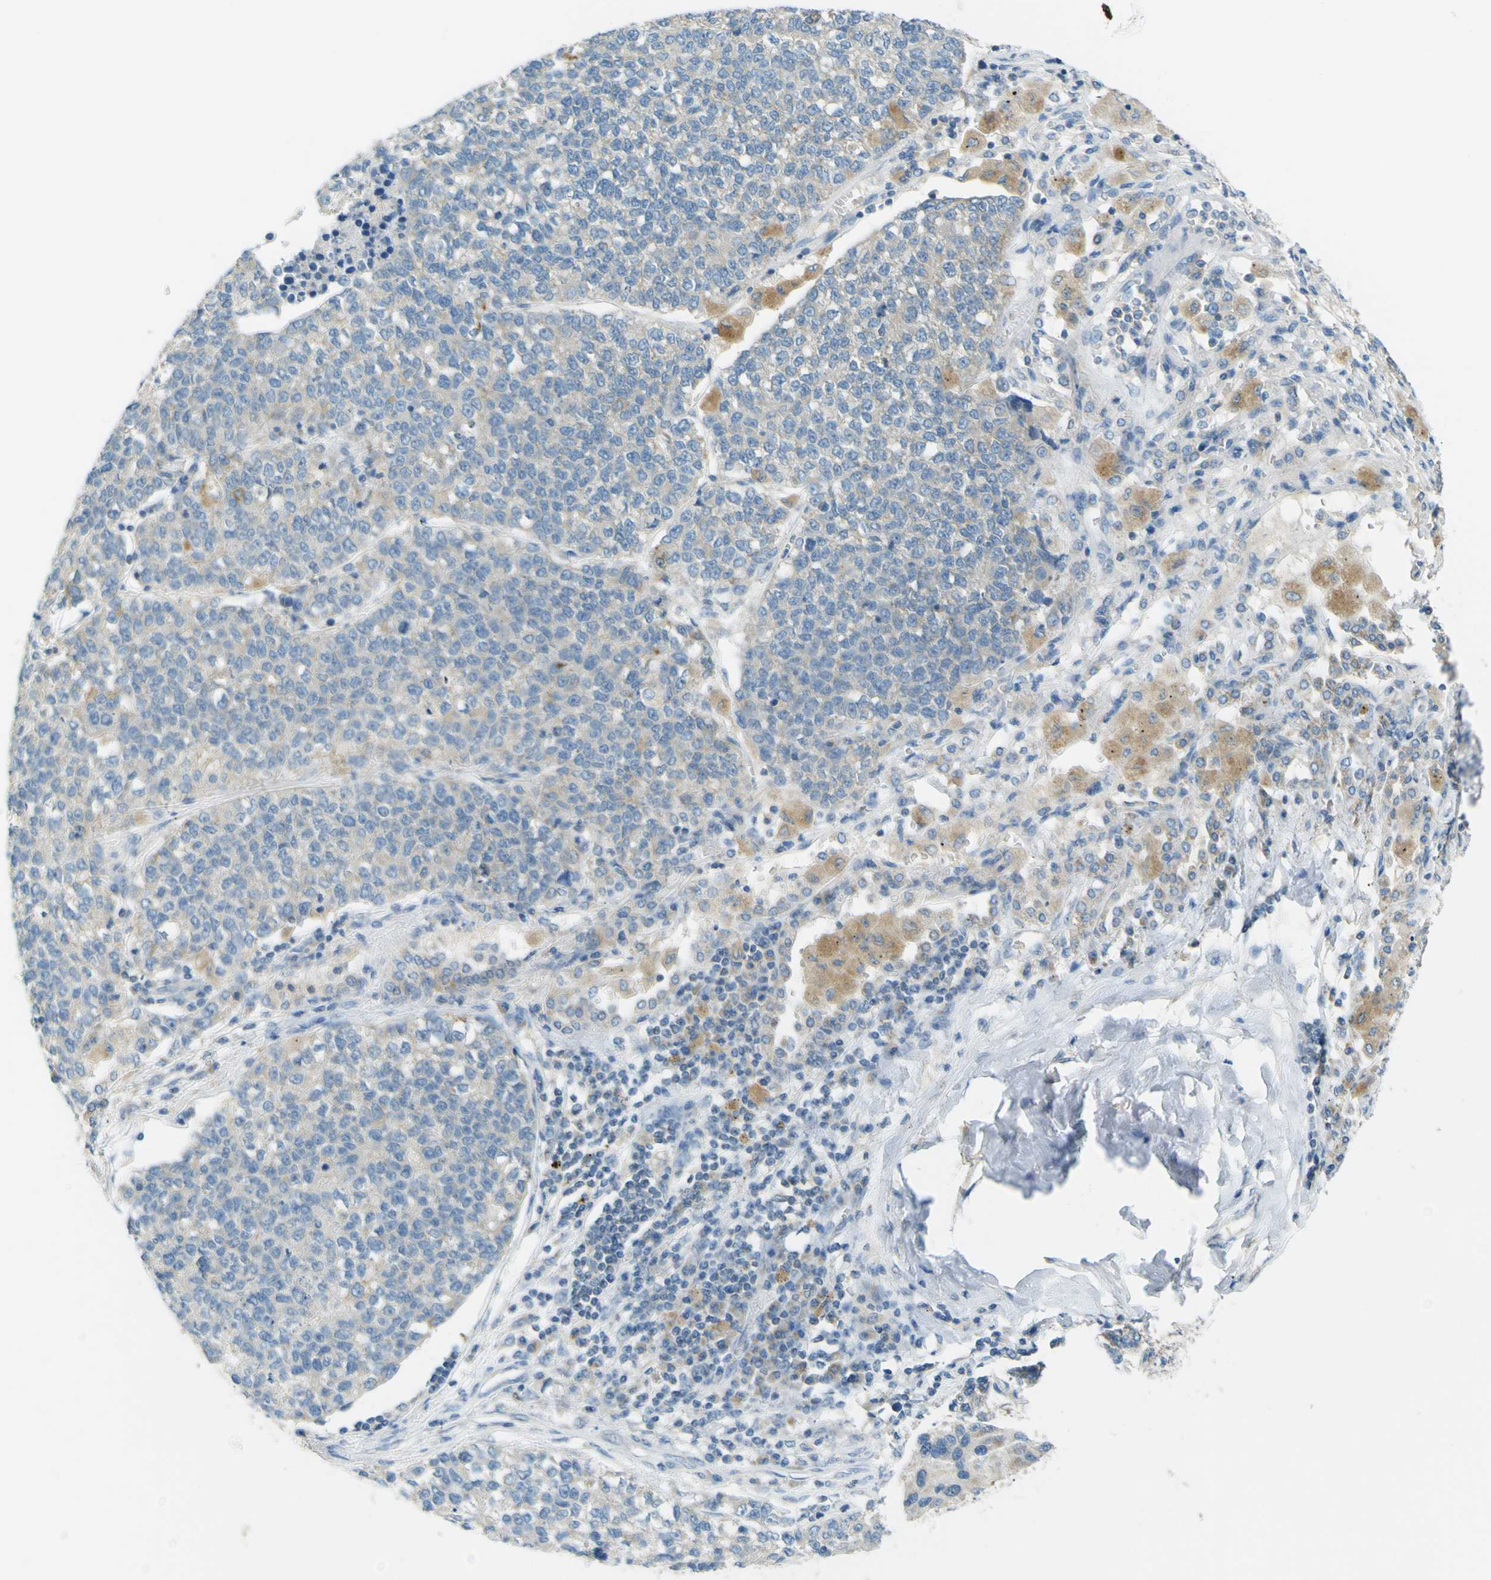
{"staining": {"intensity": "negative", "quantity": "none", "location": "none"}, "tissue": "lung cancer", "cell_type": "Tumor cells", "image_type": "cancer", "snomed": [{"axis": "morphology", "description": "Adenocarcinoma, NOS"}, {"axis": "topography", "description": "Lung"}], "caption": "IHC histopathology image of lung adenocarcinoma stained for a protein (brown), which reveals no expression in tumor cells. The staining is performed using DAB (3,3'-diaminobenzidine) brown chromogen with nuclei counter-stained in using hematoxylin.", "gene": "FKTN", "patient": {"sex": "male", "age": 49}}